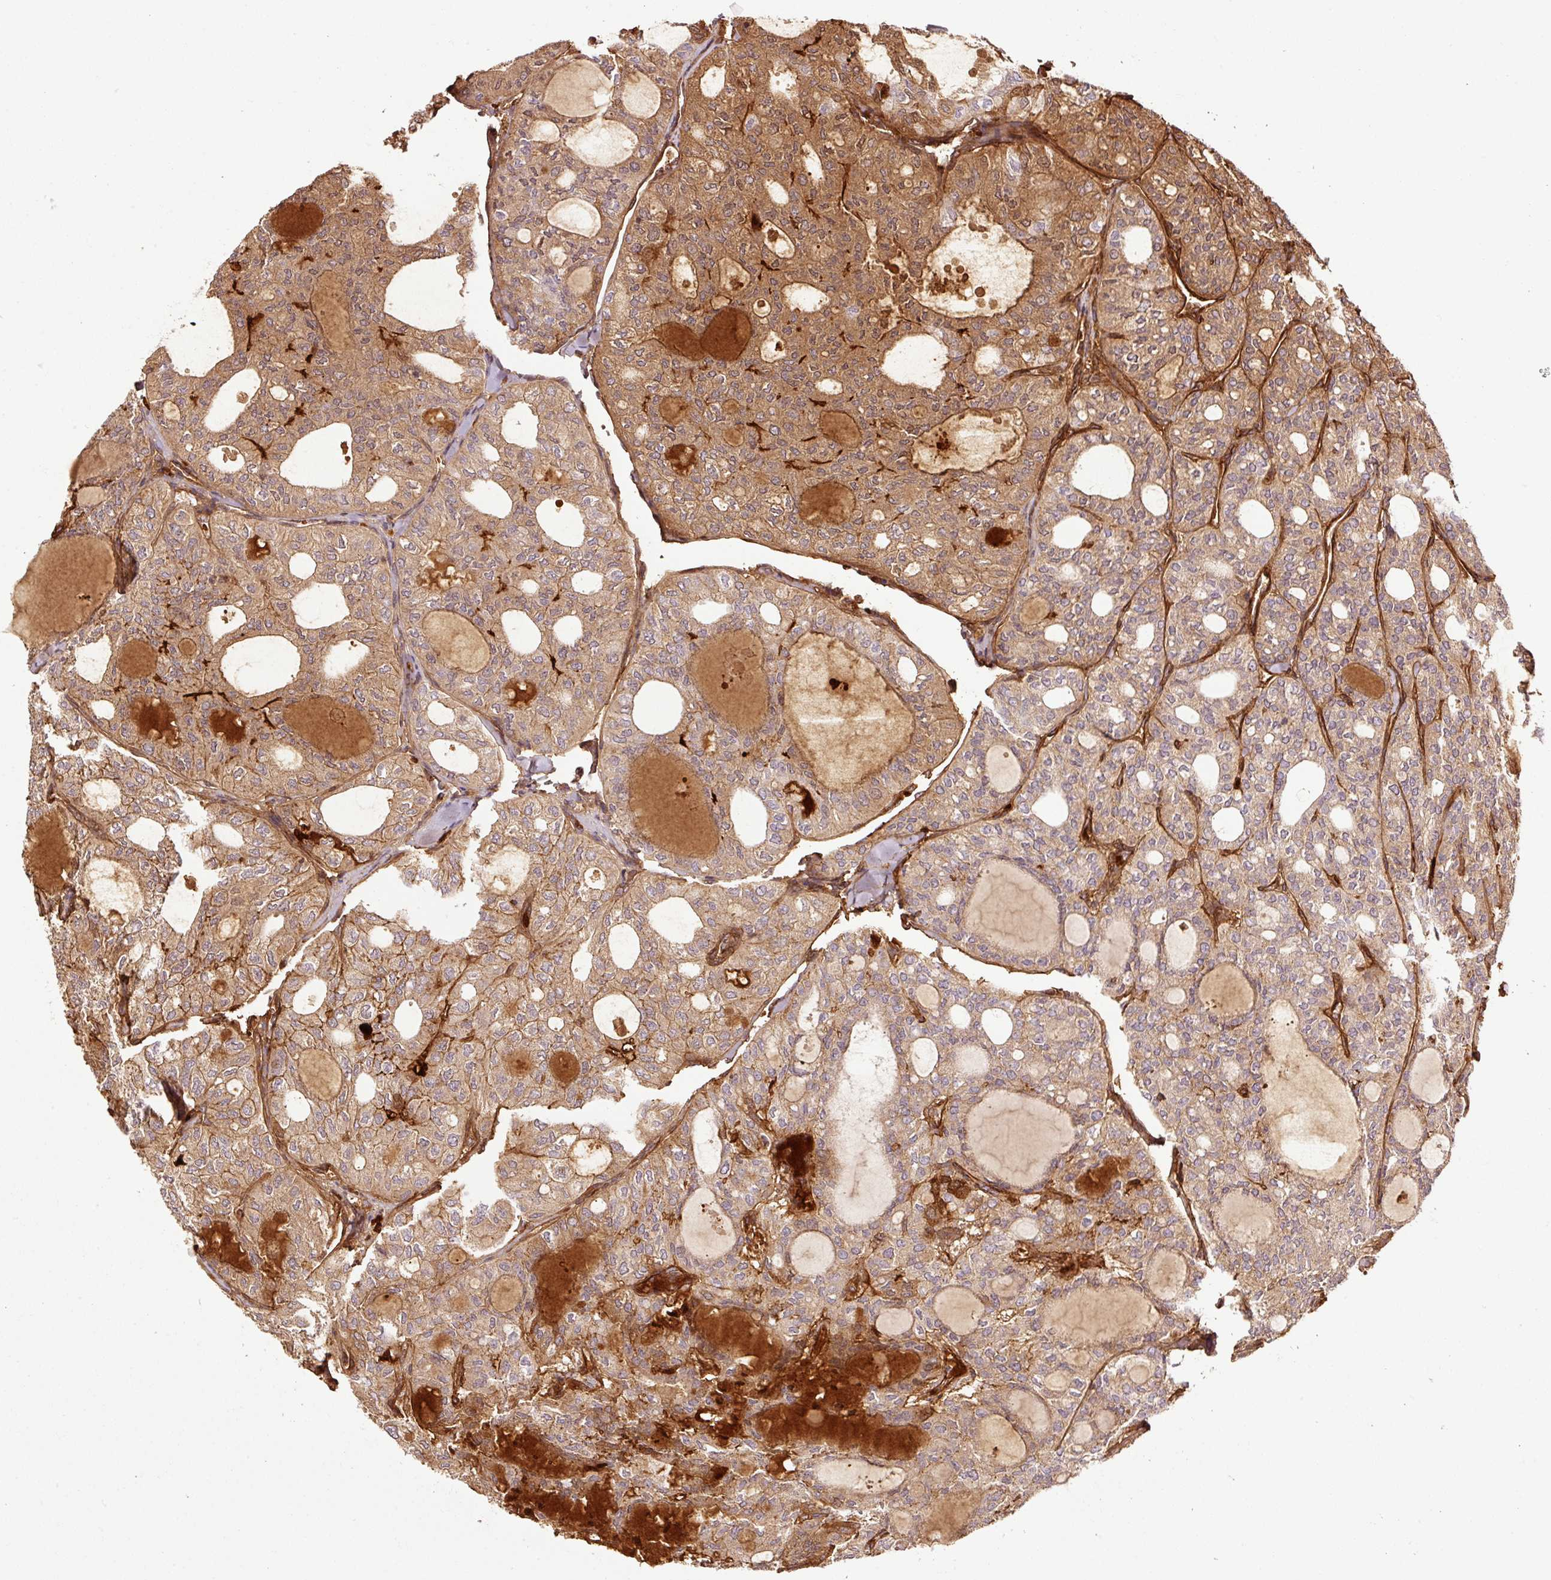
{"staining": {"intensity": "moderate", "quantity": ">75%", "location": "cytoplasmic/membranous,nuclear"}, "tissue": "thyroid cancer", "cell_type": "Tumor cells", "image_type": "cancer", "snomed": [{"axis": "morphology", "description": "Follicular adenoma carcinoma, NOS"}, {"axis": "topography", "description": "Thyroid gland"}], "caption": "Thyroid cancer was stained to show a protein in brown. There is medium levels of moderate cytoplasmic/membranous and nuclear expression in approximately >75% of tumor cells.", "gene": "NID2", "patient": {"sex": "male", "age": 75}}